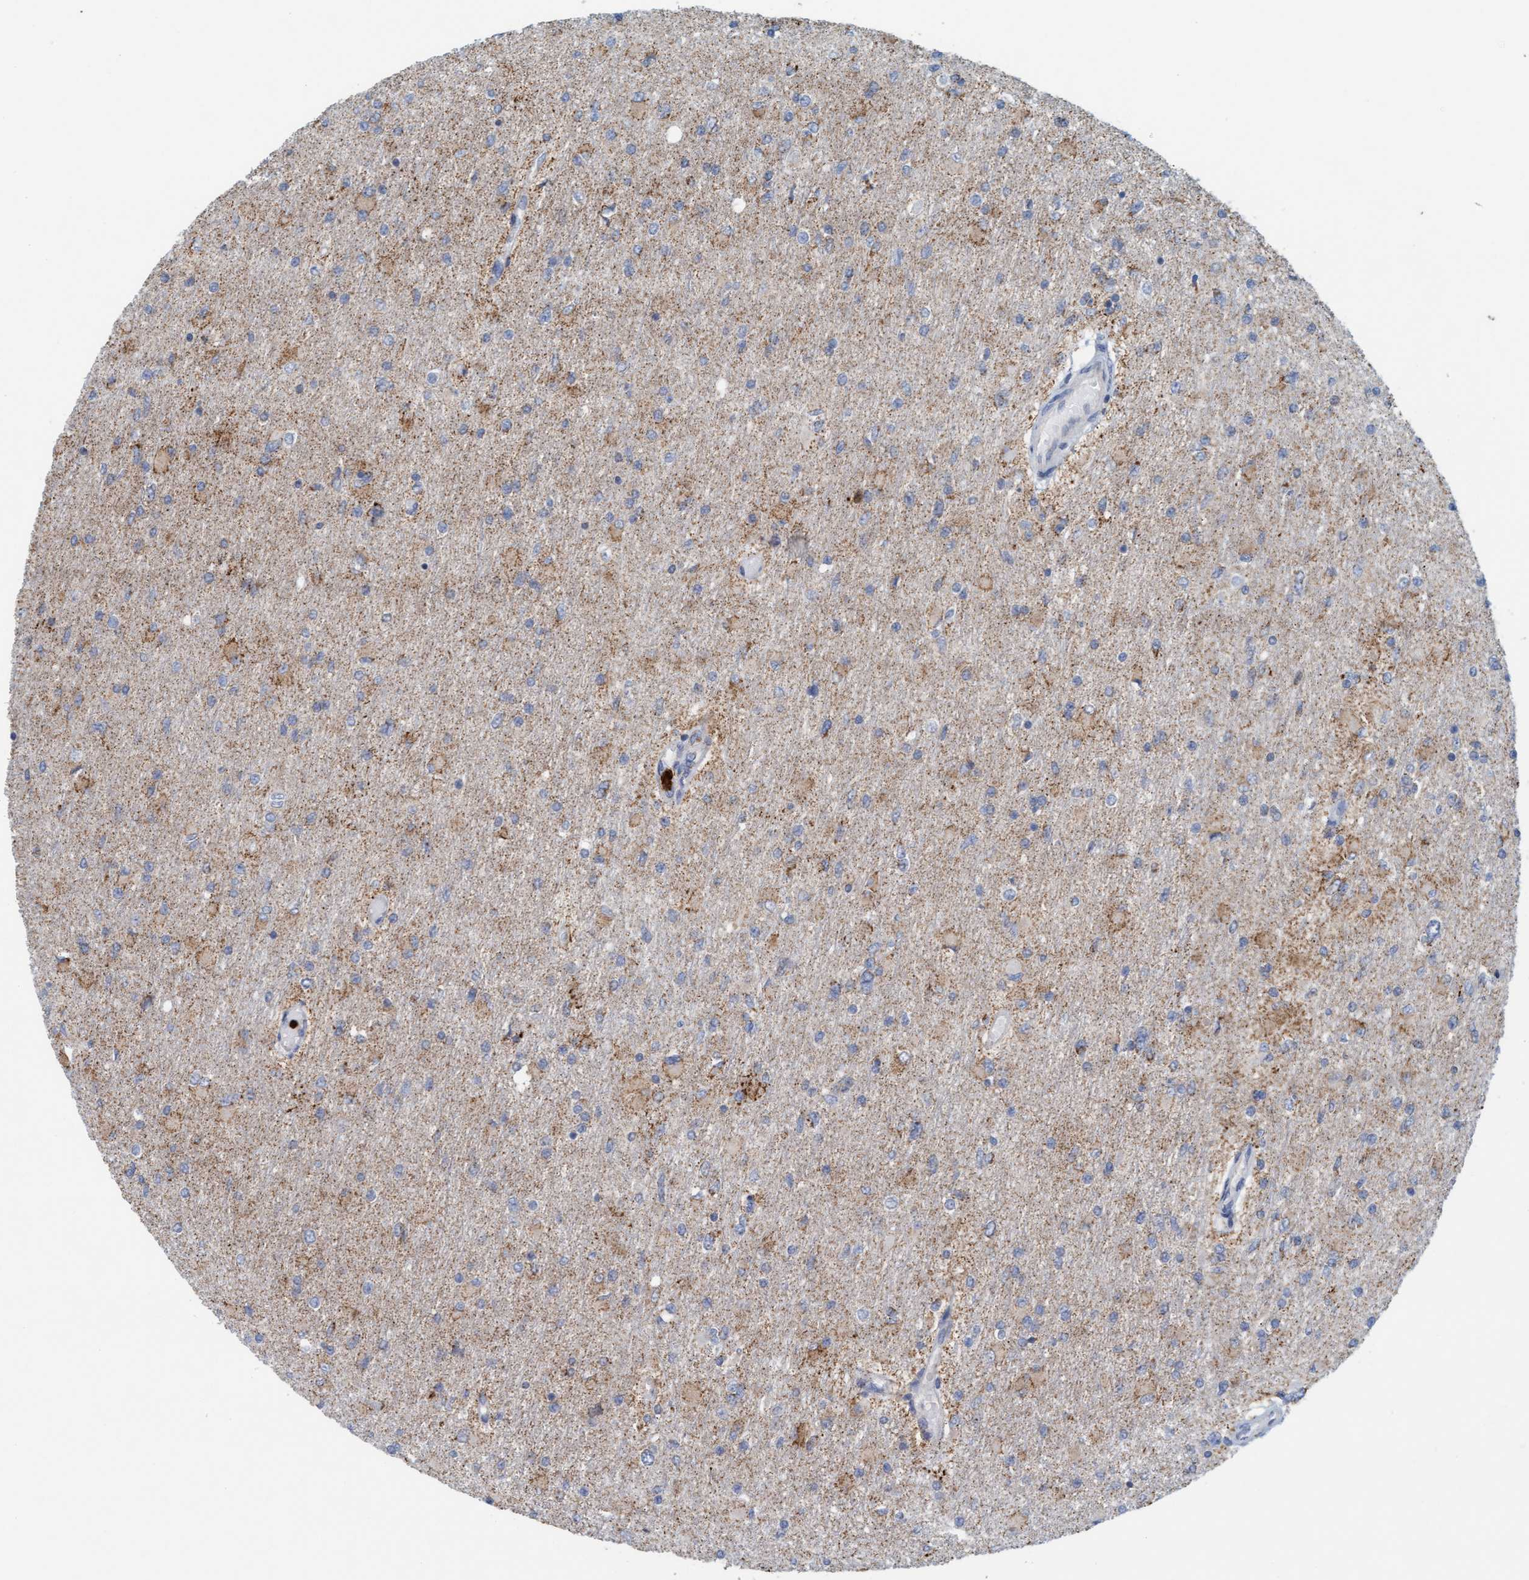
{"staining": {"intensity": "weak", "quantity": "<25%", "location": "cytoplasmic/membranous"}, "tissue": "glioma", "cell_type": "Tumor cells", "image_type": "cancer", "snomed": [{"axis": "morphology", "description": "Glioma, malignant, High grade"}, {"axis": "topography", "description": "Cerebral cortex"}], "caption": "High magnification brightfield microscopy of malignant glioma (high-grade) stained with DAB (brown) and counterstained with hematoxylin (blue): tumor cells show no significant expression. Brightfield microscopy of IHC stained with DAB (3,3'-diaminobenzidine) (brown) and hematoxylin (blue), captured at high magnification.", "gene": "B9D1", "patient": {"sex": "female", "age": 36}}